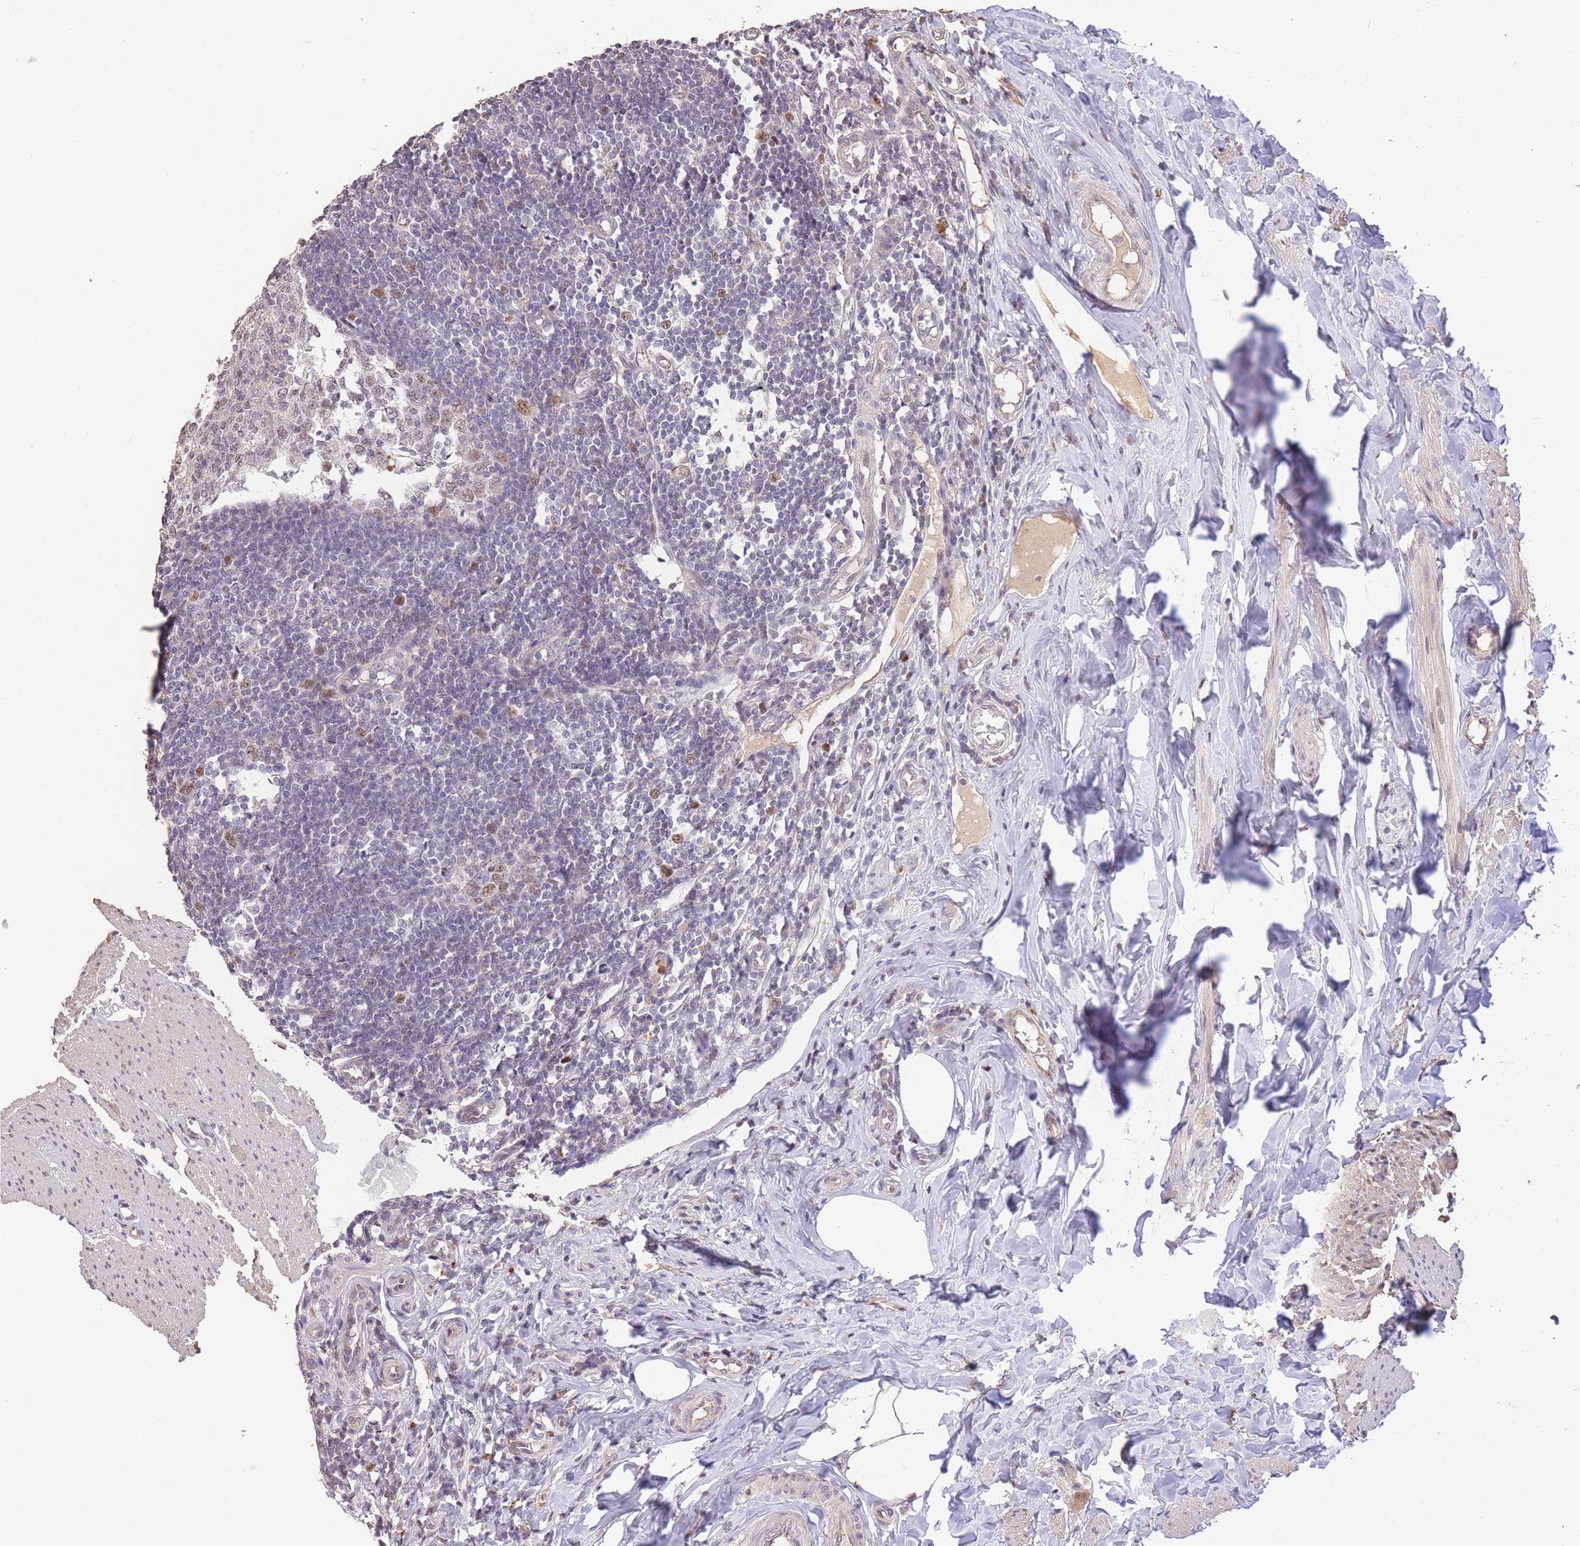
{"staining": {"intensity": "weak", "quantity": "<25%", "location": "cytoplasmic/membranous"}, "tissue": "appendix", "cell_type": "Glandular cells", "image_type": "normal", "snomed": [{"axis": "morphology", "description": "Normal tissue, NOS"}, {"axis": "topography", "description": "Appendix"}], "caption": "An immunohistochemistry (IHC) histopathology image of unremarkable appendix is shown. There is no staining in glandular cells of appendix. (Stains: DAB (3,3'-diaminobenzidine) IHC with hematoxylin counter stain, Microscopy: brightfield microscopy at high magnification).", "gene": "RGS14", "patient": {"sex": "female", "age": 33}}